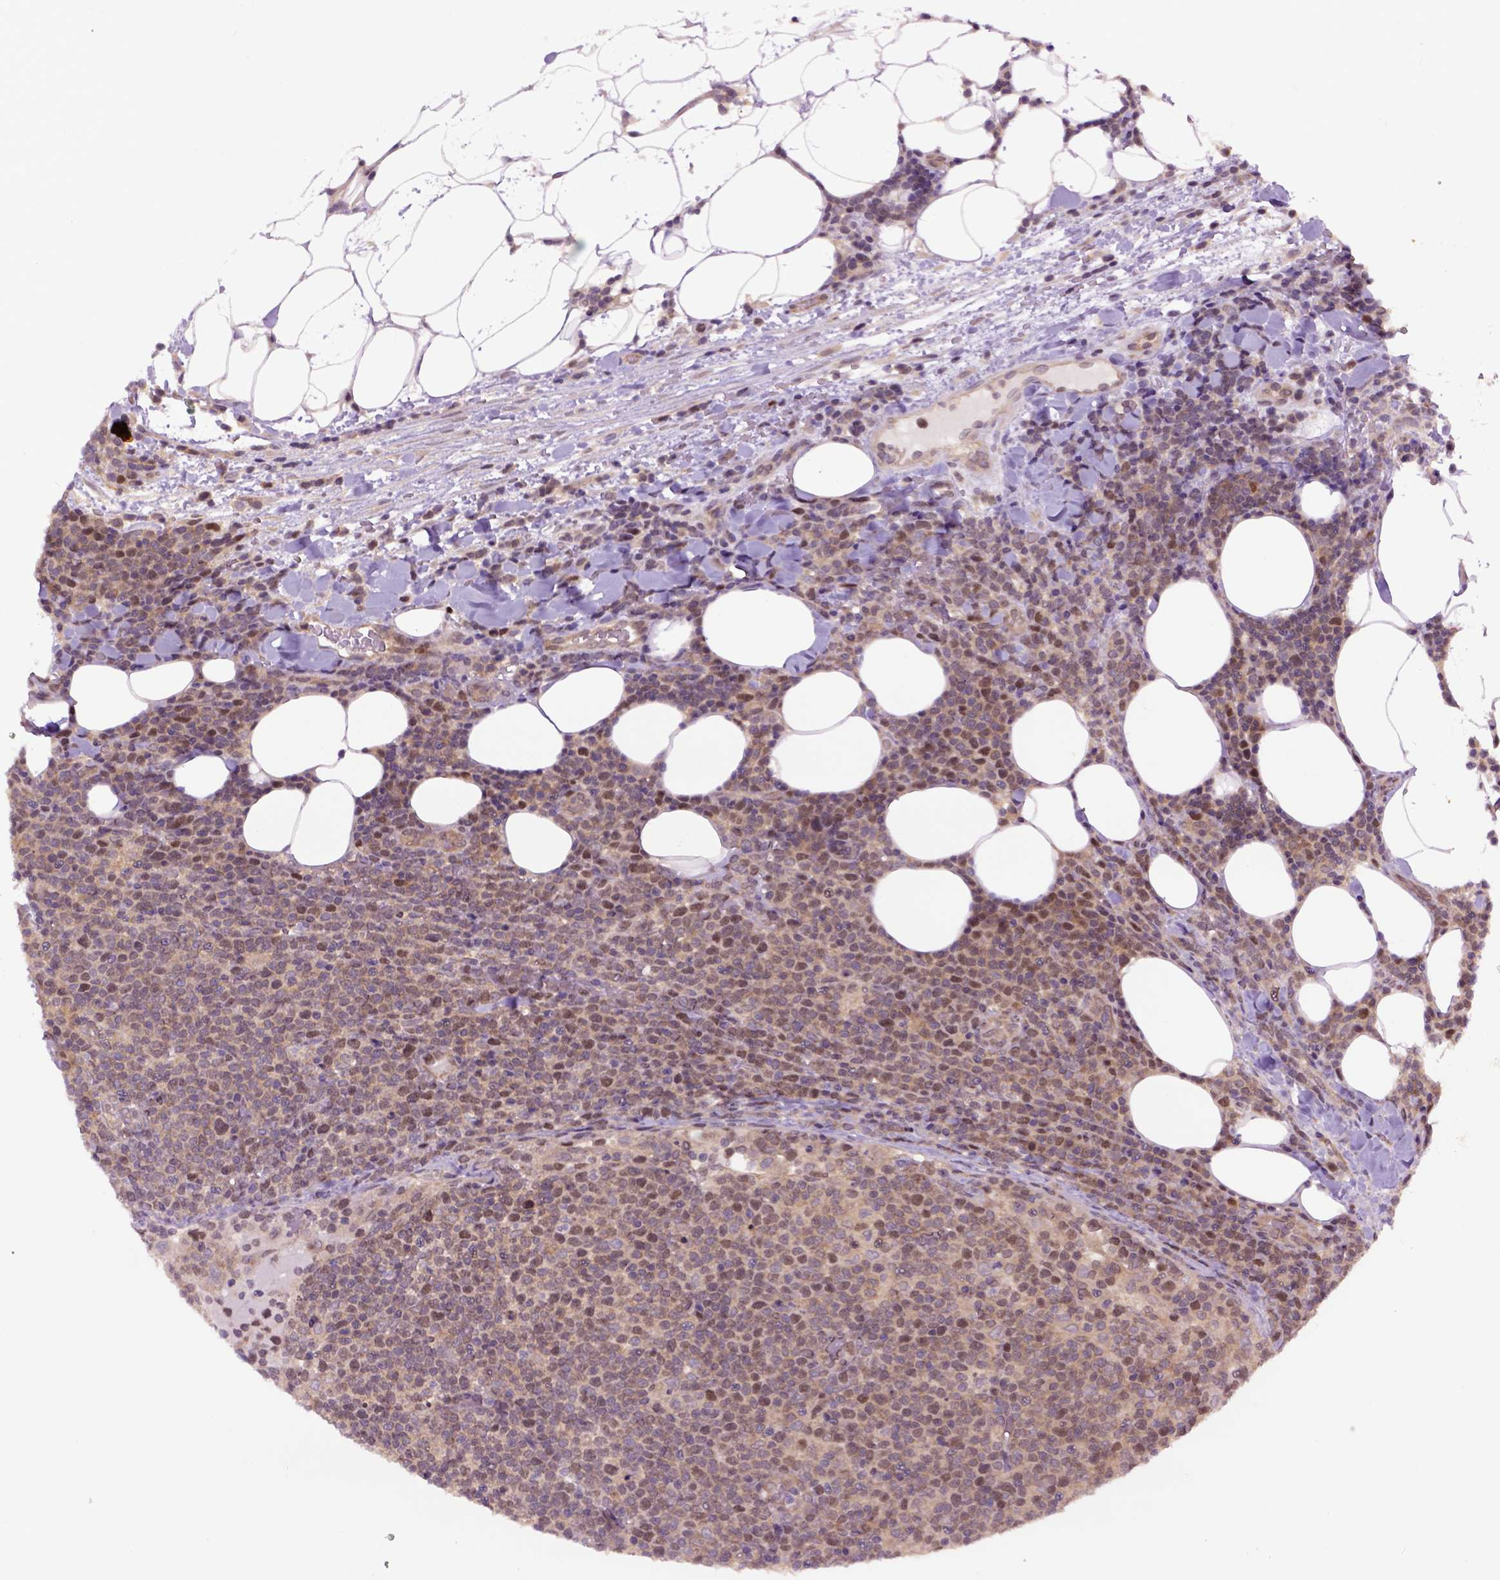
{"staining": {"intensity": "moderate", "quantity": ">75%", "location": "cytoplasmic/membranous,nuclear"}, "tissue": "lymphoma", "cell_type": "Tumor cells", "image_type": "cancer", "snomed": [{"axis": "morphology", "description": "Malignant lymphoma, non-Hodgkin's type, High grade"}, {"axis": "topography", "description": "Lymph node"}], "caption": "DAB immunohistochemical staining of lymphoma shows moderate cytoplasmic/membranous and nuclear protein positivity in about >75% of tumor cells.", "gene": "WDR48", "patient": {"sex": "male", "age": 61}}